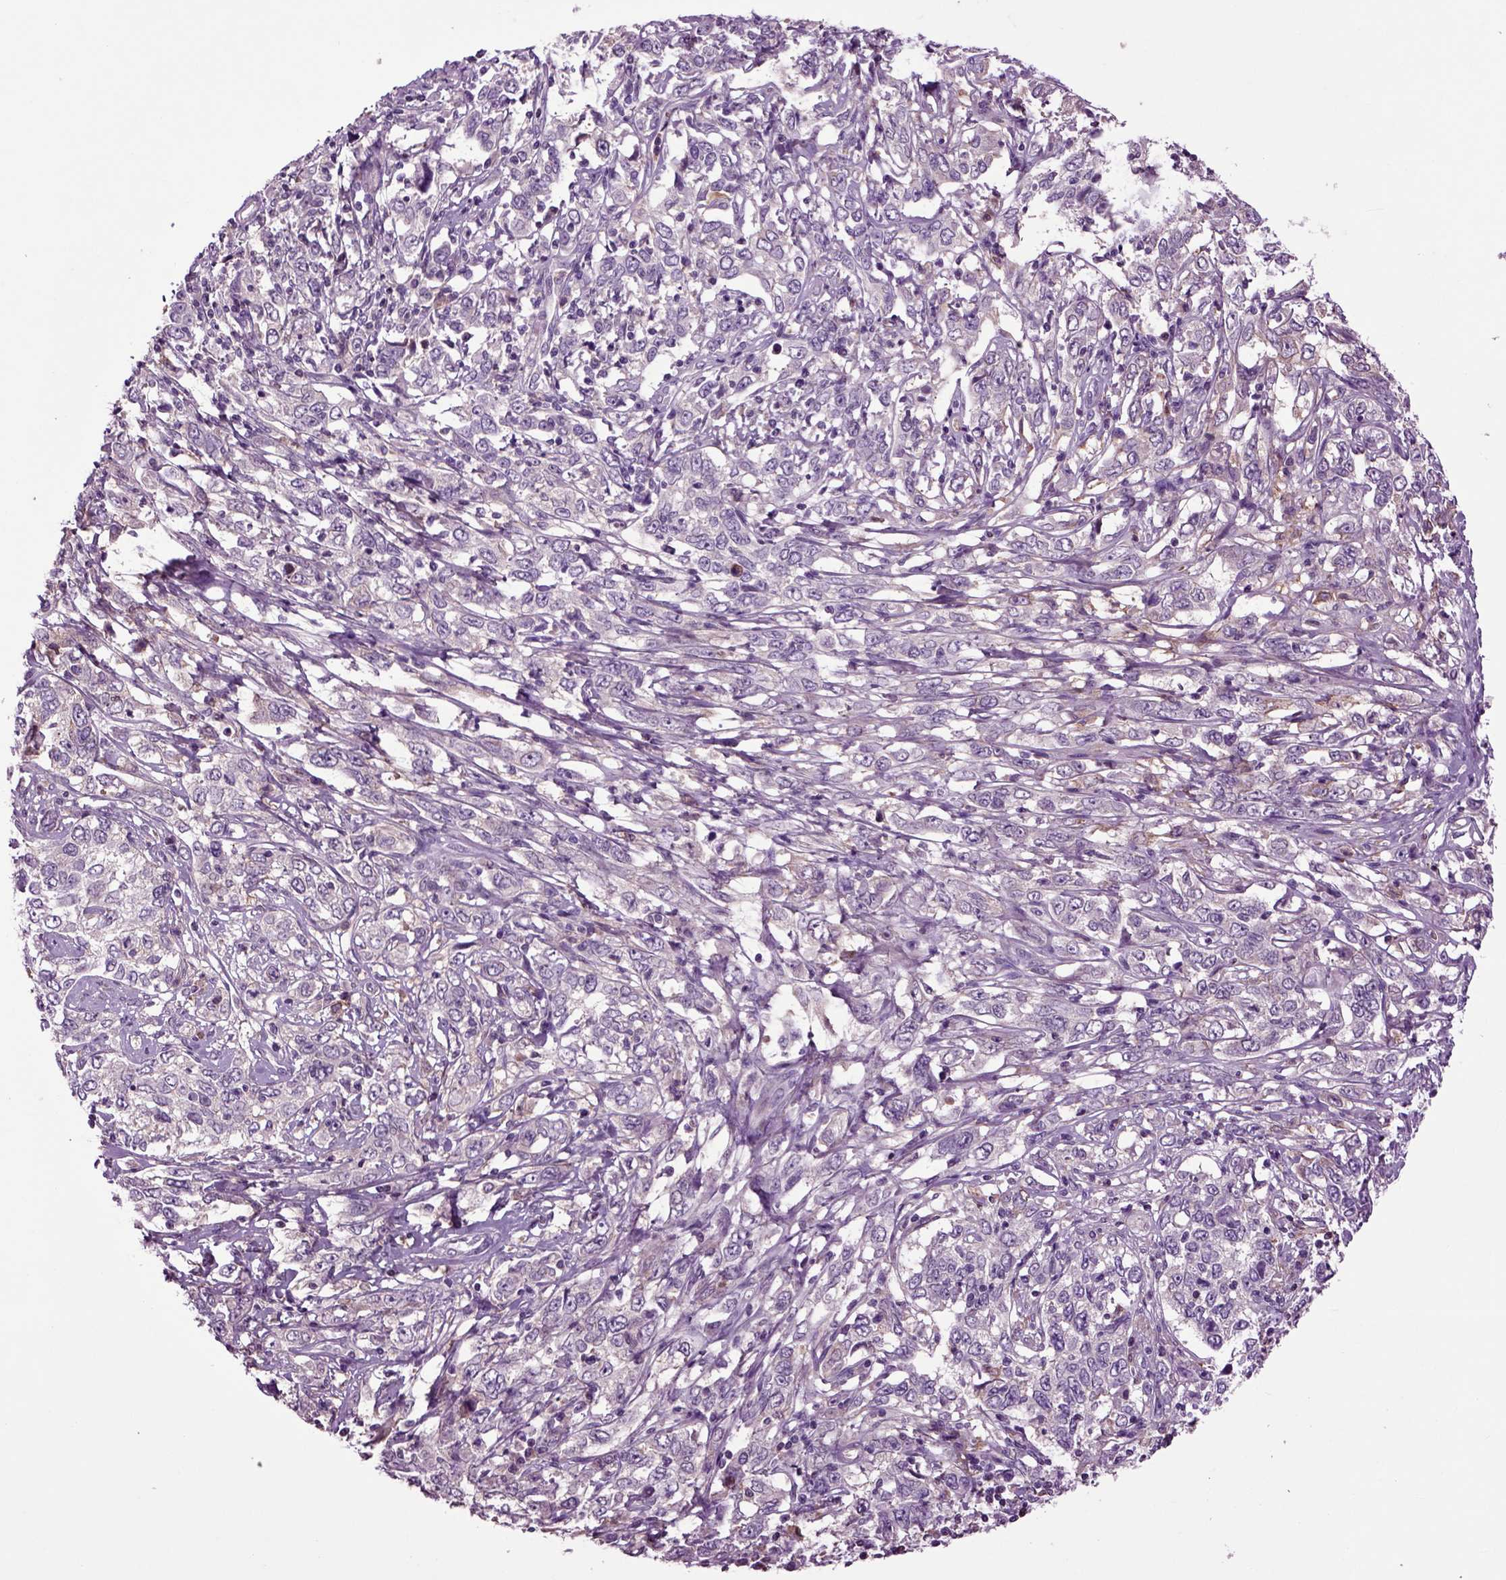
{"staining": {"intensity": "negative", "quantity": "none", "location": "none"}, "tissue": "cervical cancer", "cell_type": "Tumor cells", "image_type": "cancer", "snomed": [{"axis": "morphology", "description": "Adenocarcinoma, NOS"}, {"axis": "topography", "description": "Cervix"}], "caption": "Cervical adenocarcinoma was stained to show a protein in brown. There is no significant expression in tumor cells.", "gene": "SPON1", "patient": {"sex": "female", "age": 40}}